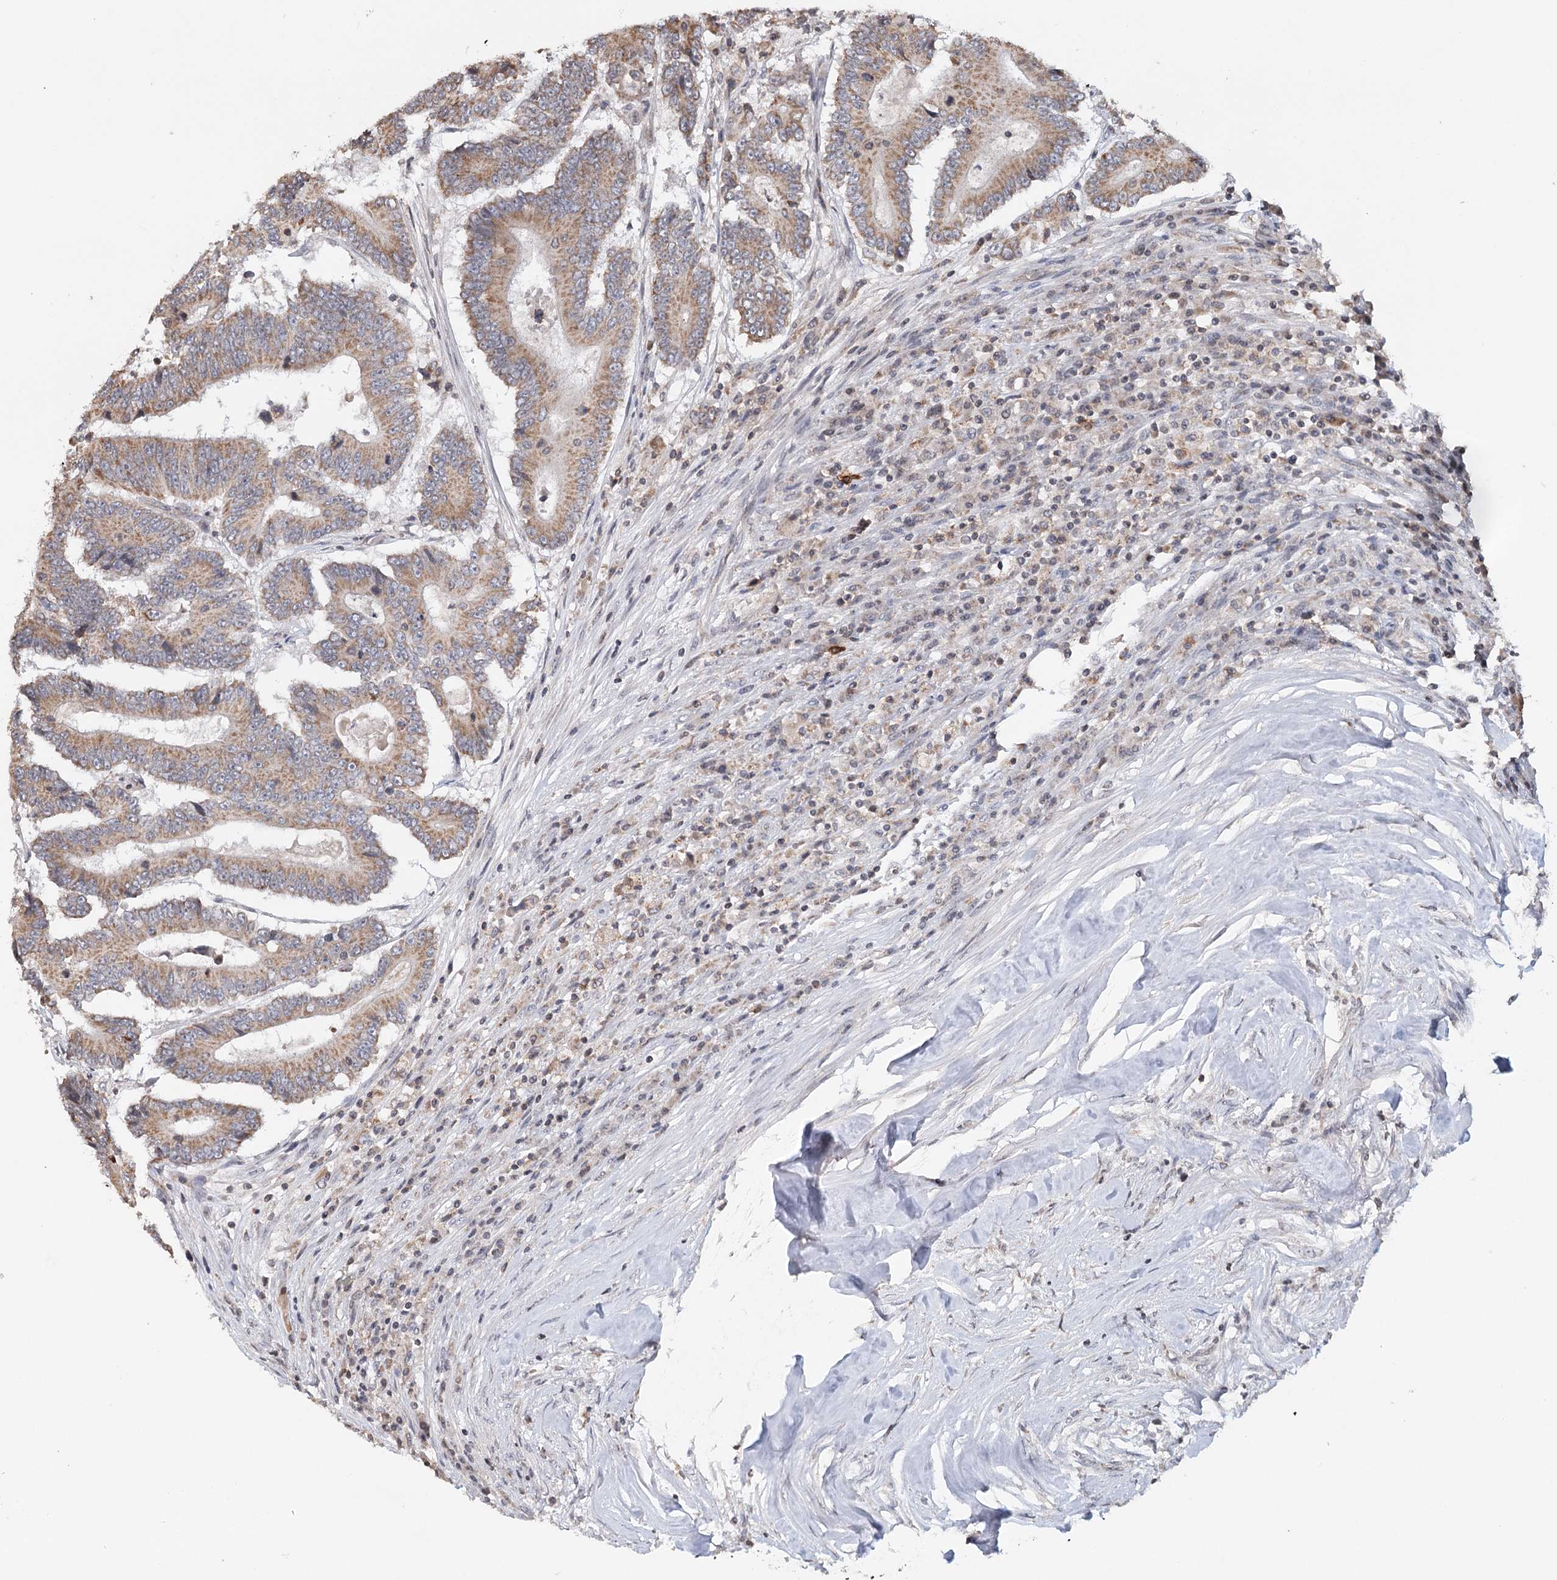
{"staining": {"intensity": "weak", "quantity": ">75%", "location": "cytoplasmic/membranous"}, "tissue": "colorectal cancer", "cell_type": "Tumor cells", "image_type": "cancer", "snomed": [{"axis": "morphology", "description": "Adenocarcinoma, NOS"}, {"axis": "topography", "description": "Colon"}], "caption": "Approximately >75% of tumor cells in human colorectal adenocarcinoma display weak cytoplasmic/membranous protein positivity as visualized by brown immunohistochemical staining.", "gene": "ICOS", "patient": {"sex": "male", "age": 83}}